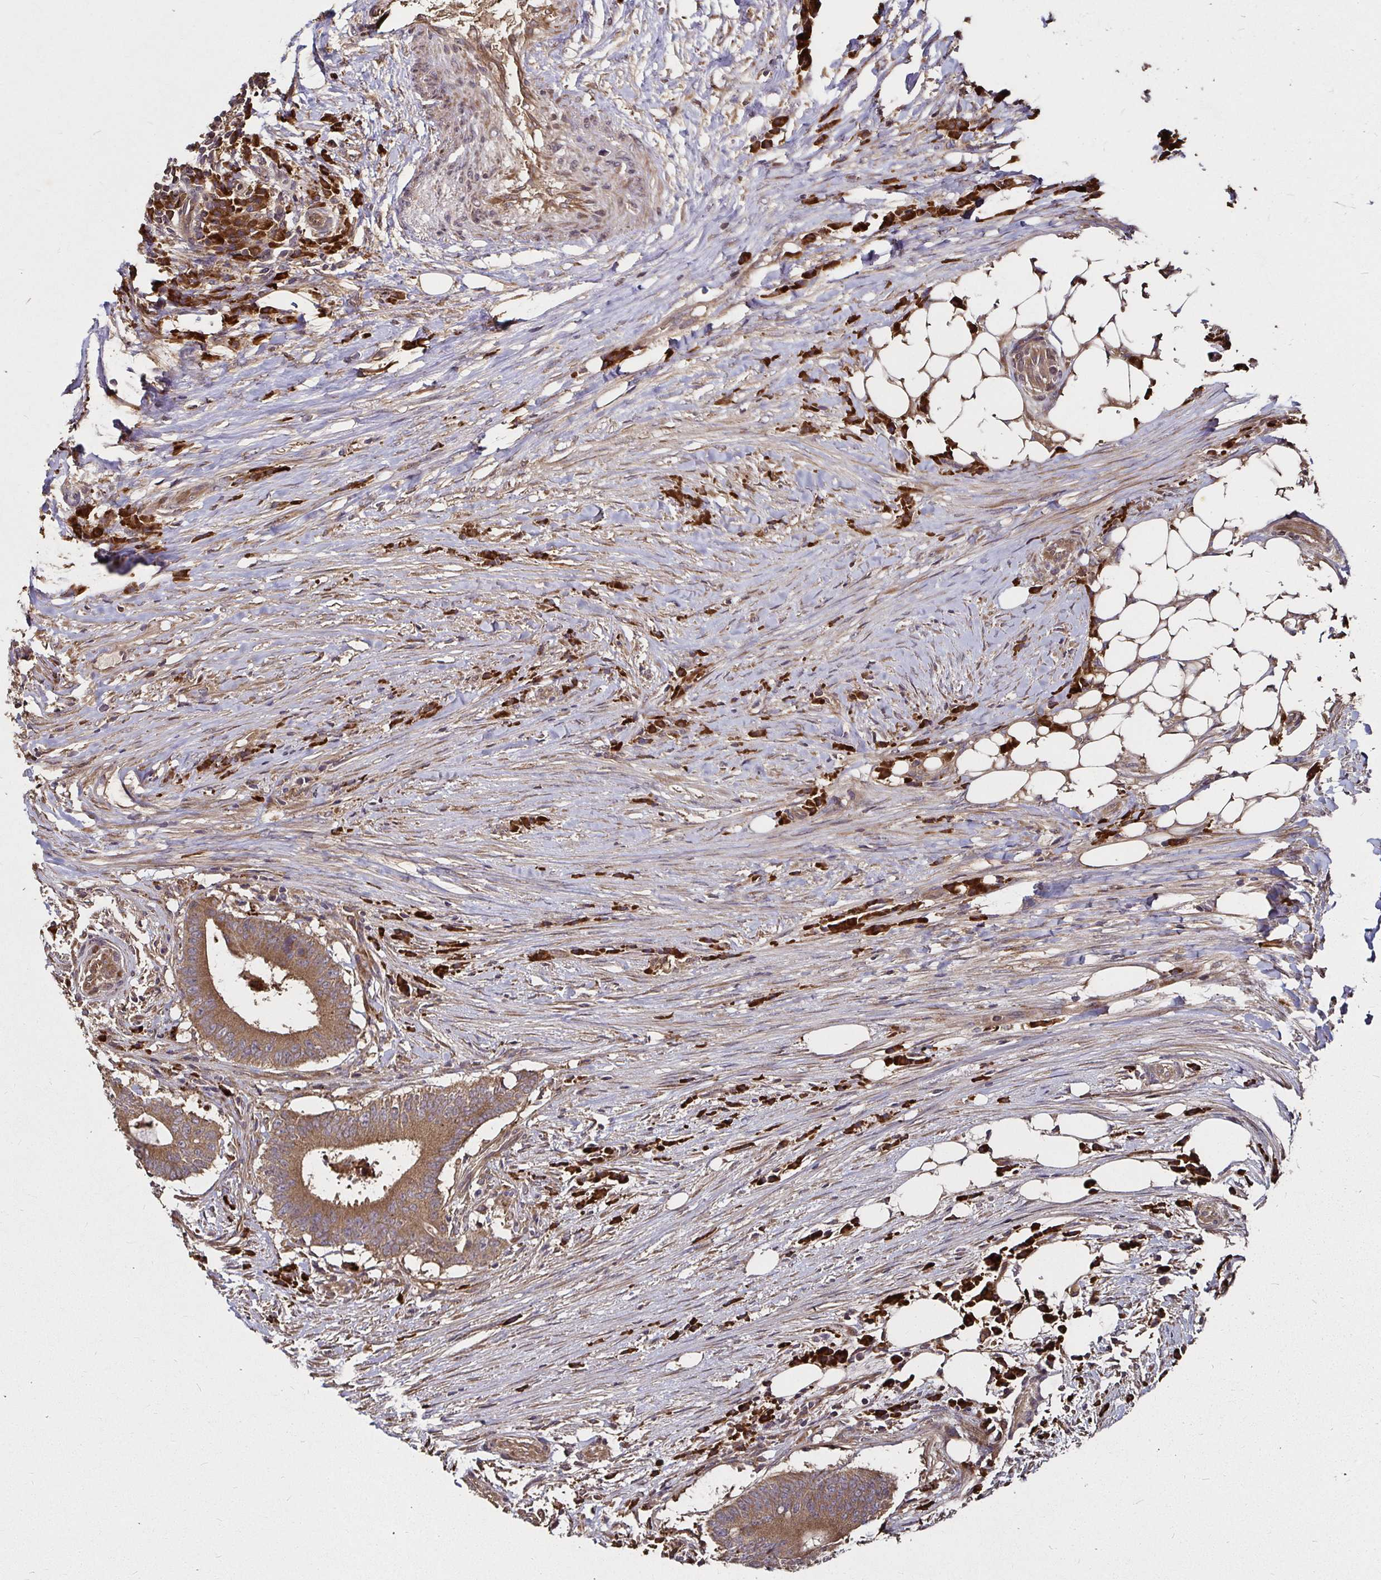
{"staining": {"intensity": "moderate", "quantity": ">75%", "location": "cytoplasmic/membranous"}, "tissue": "colorectal cancer", "cell_type": "Tumor cells", "image_type": "cancer", "snomed": [{"axis": "morphology", "description": "Adenocarcinoma, NOS"}, {"axis": "topography", "description": "Colon"}], "caption": "Colorectal cancer (adenocarcinoma) stained with DAB immunohistochemistry (IHC) reveals medium levels of moderate cytoplasmic/membranous positivity in approximately >75% of tumor cells.", "gene": "MLST8", "patient": {"sex": "female", "age": 43}}